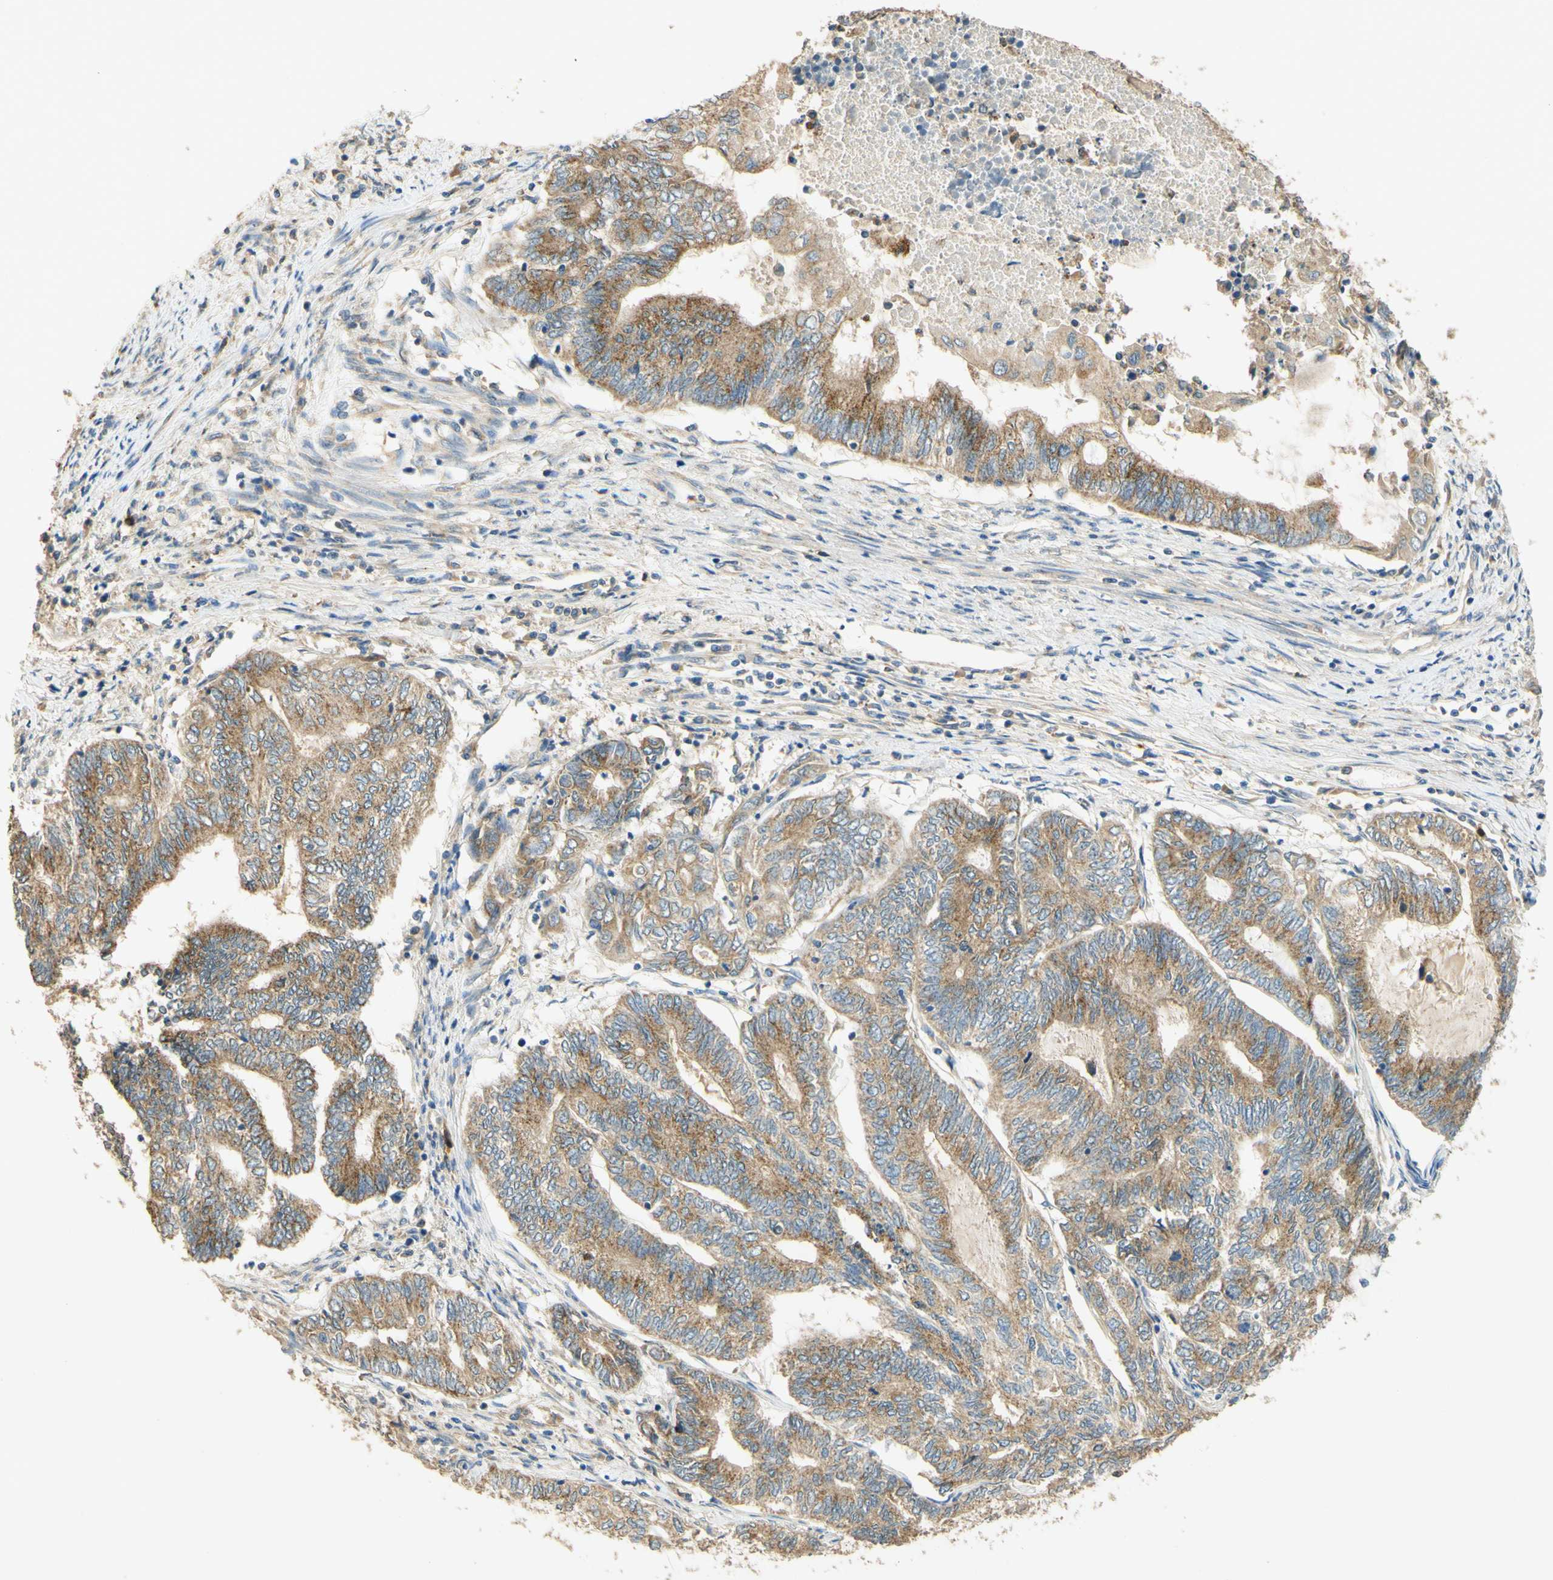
{"staining": {"intensity": "moderate", "quantity": ">75%", "location": "cytoplasmic/membranous"}, "tissue": "endometrial cancer", "cell_type": "Tumor cells", "image_type": "cancer", "snomed": [{"axis": "morphology", "description": "Adenocarcinoma, NOS"}, {"axis": "topography", "description": "Uterus"}, {"axis": "topography", "description": "Endometrium"}], "caption": "Moderate cytoplasmic/membranous protein expression is appreciated in about >75% of tumor cells in endometrial cancer.", "gene": "ENTREP2", "patient": {"sex": "female", "age": 70}}